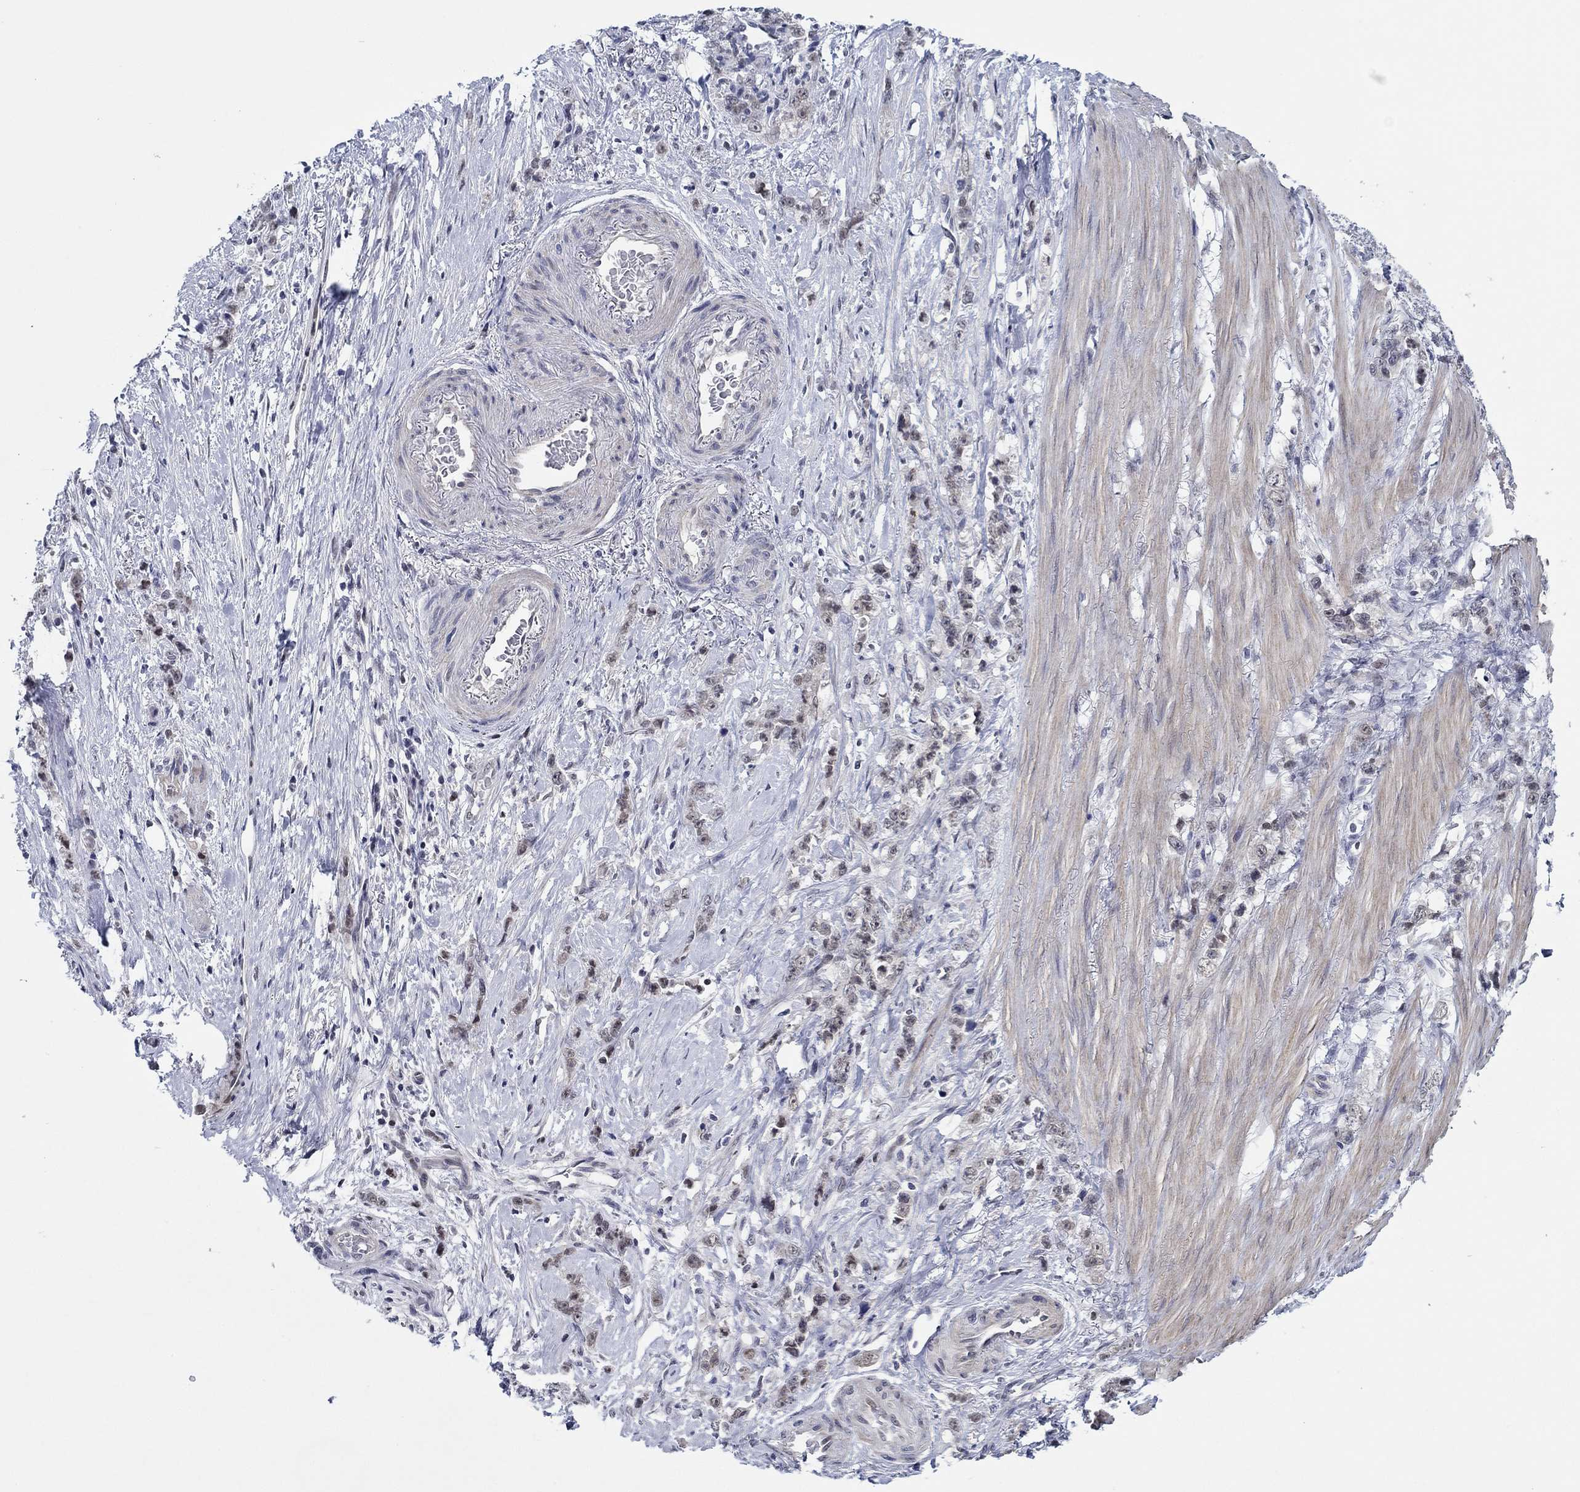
{"staining": {"intensity": "negative", "quantity": "none", "location": "none"}, "tissue": "stomach cancer", "cell_type": "Tumor cells", "image_type": "cancer", "snomed": [{"axis": "morphology", "description": "Adenocarcinoma, NOS"}, {"axis": "topography", "description": "Stomach, lower"}], "caption": "A micrograph of human stomach cancer (adenocarcinoma) is negative for staining in tumor cells.", "gene": "SLC34A1", "patient": {"sex": "male", "age": 88}}